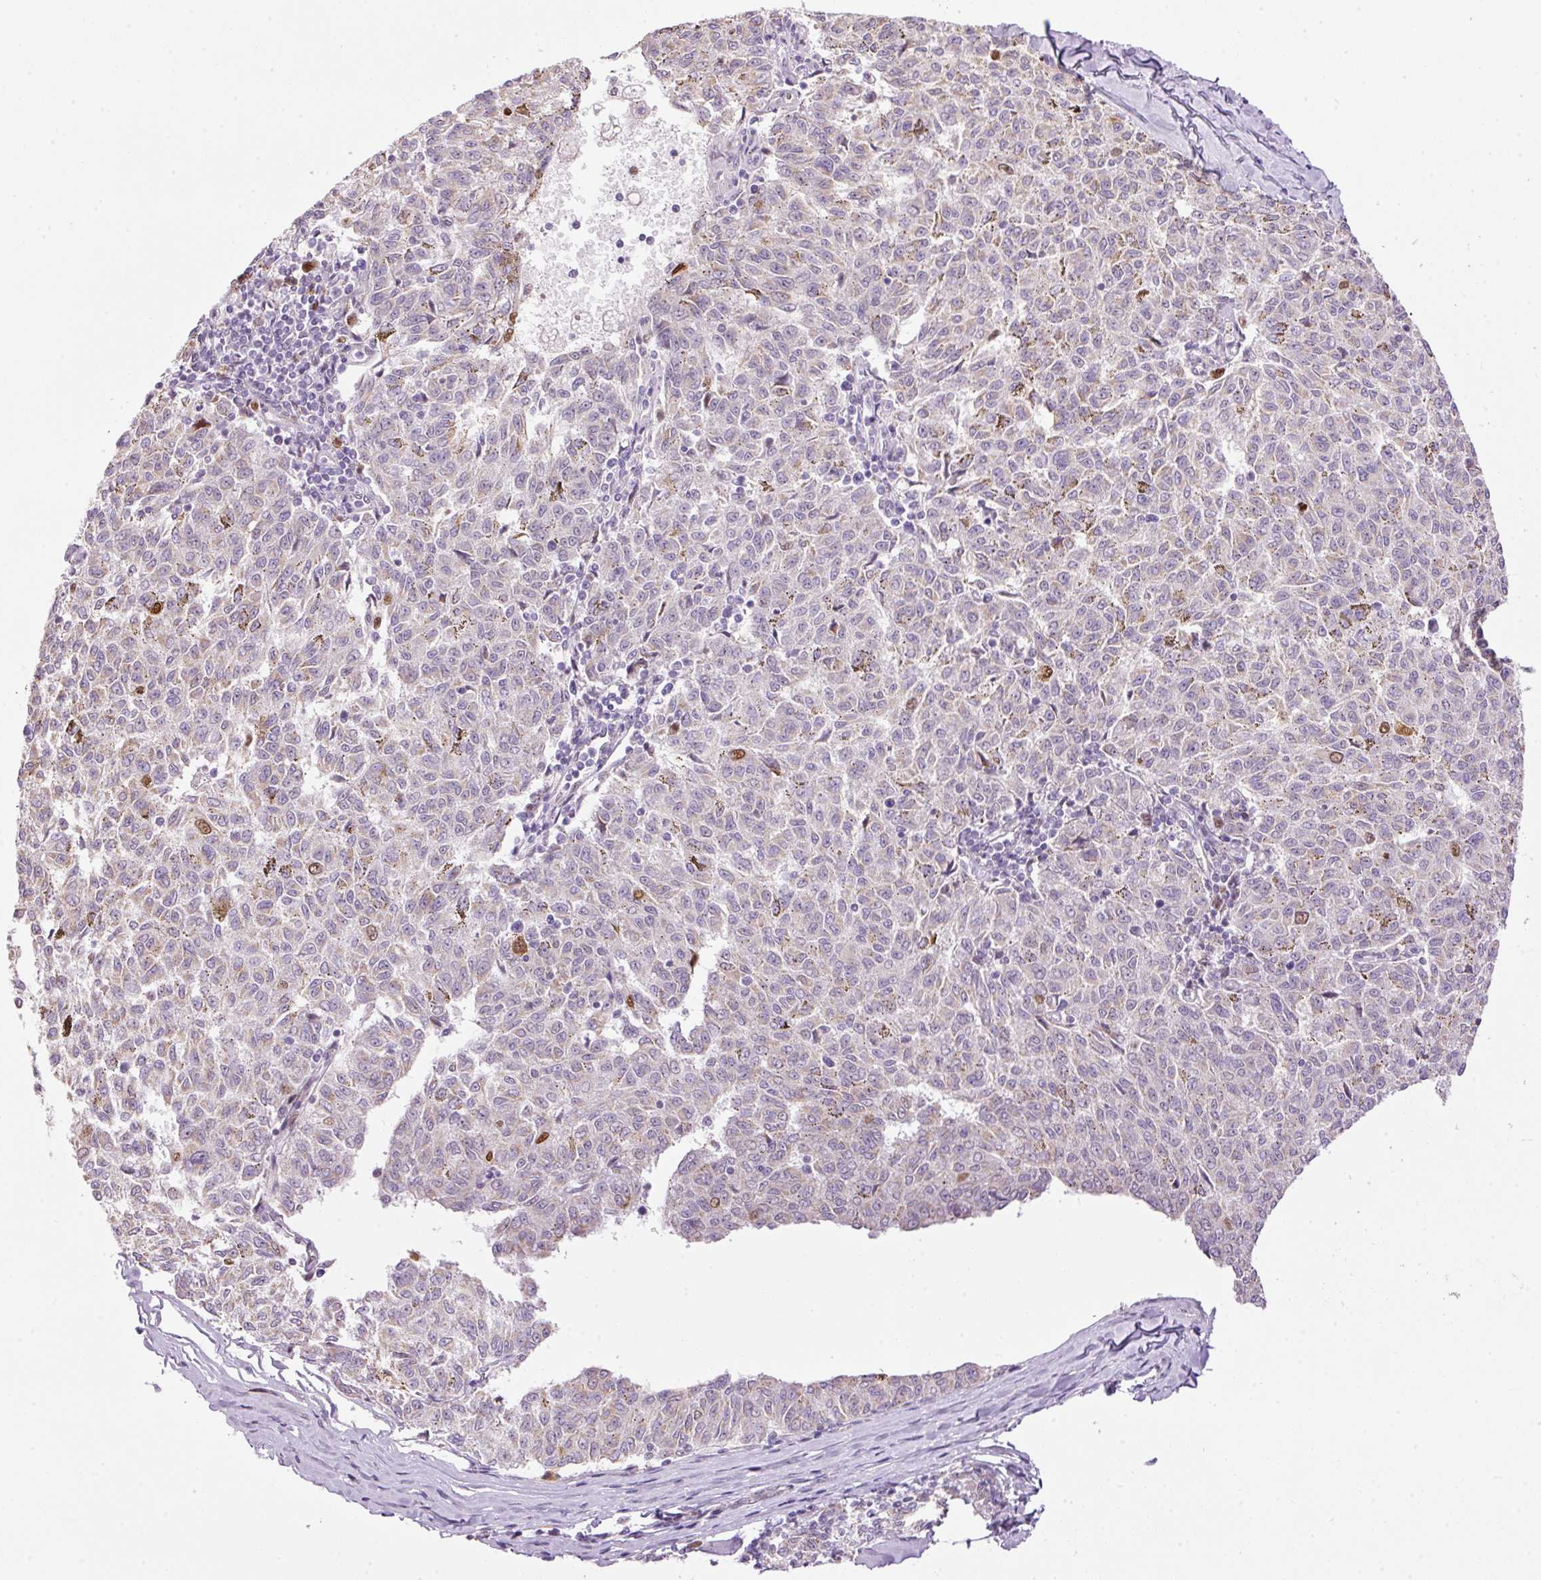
{"staining": {"intensity": "moderate", "quantity": "<25%", "location": "nuclear"}, "tissue": "melanoma", "cell_type": "Tumor cells", "image_type": "cancer", "snomed": [{"axis": "morphology", "description": "Malignant melanoma, NOS"}, {"axis": "topography", "description": "Skin"}], "caption": "Immunohistochemistry (IHC) image of neoplastic tissue: human melanoma stained using immunohistochemistry reveals low levels of moderate protein expression localized specifically in the nuclear of tumor cells, appearing as a nuclear brown color.", "gene": "KPNA2", "patient": {"sex": "female", "age": 72}}